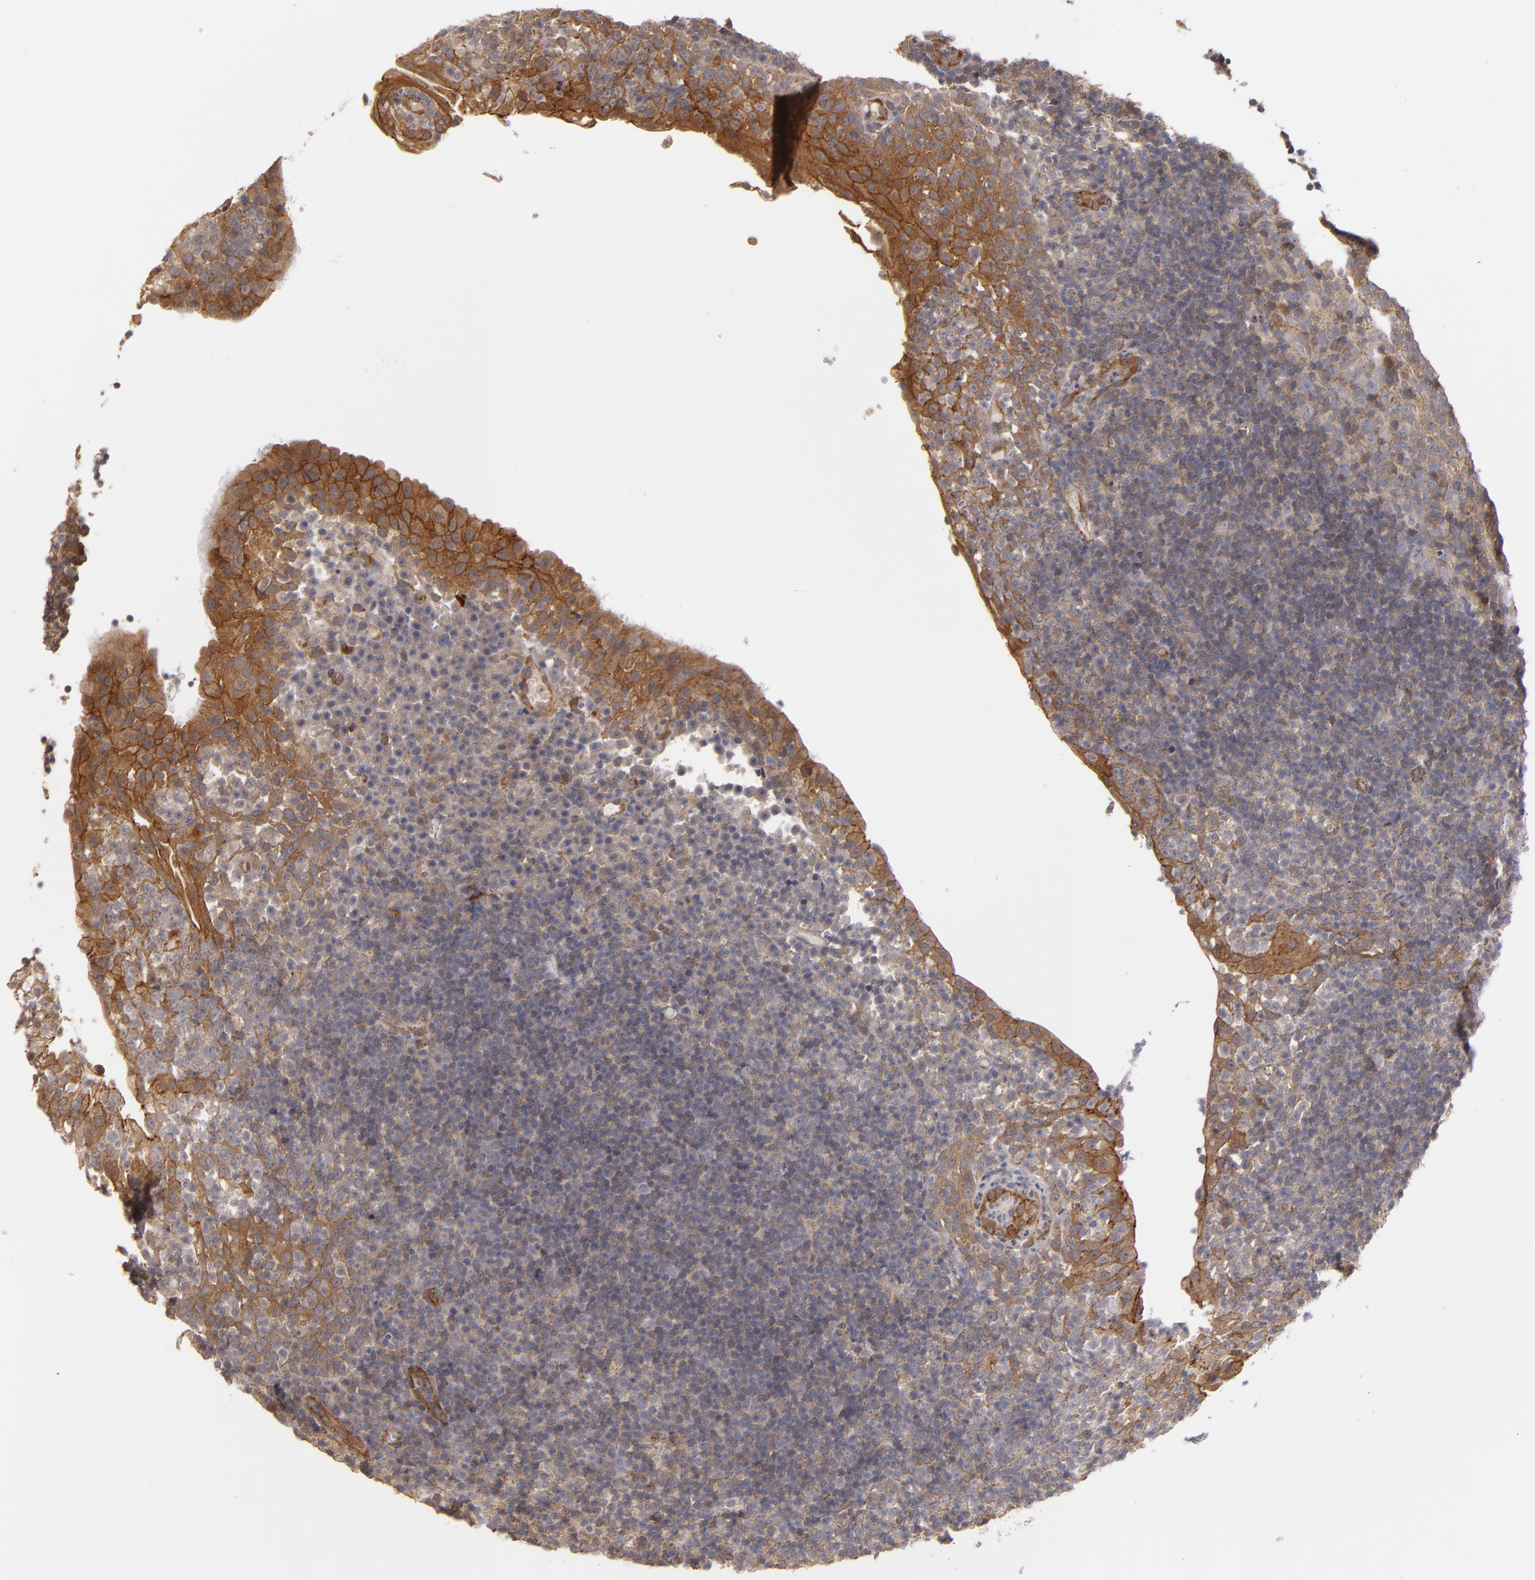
{"staining": {"intensity": "moderate", "quantity": "25%-75%", "location": "cytoplasmic/membranous"}, "tissue": "tonsil", "cell_type": "Germinal center cells", "image_type": "normal", "snomed": [{"axis": "morphology", "description": "Normal tissue, NOS"}, {"axis": "topography", "description": "Tonsil"}], "caption": "A medium amount of moderate cytoplasmic/membranous expression is appreciated in about 25%-75% of germinal center cells in unremarkable tonsil.", "gene": "TJP1", "patient": {"sex": "female", "age": 40}}